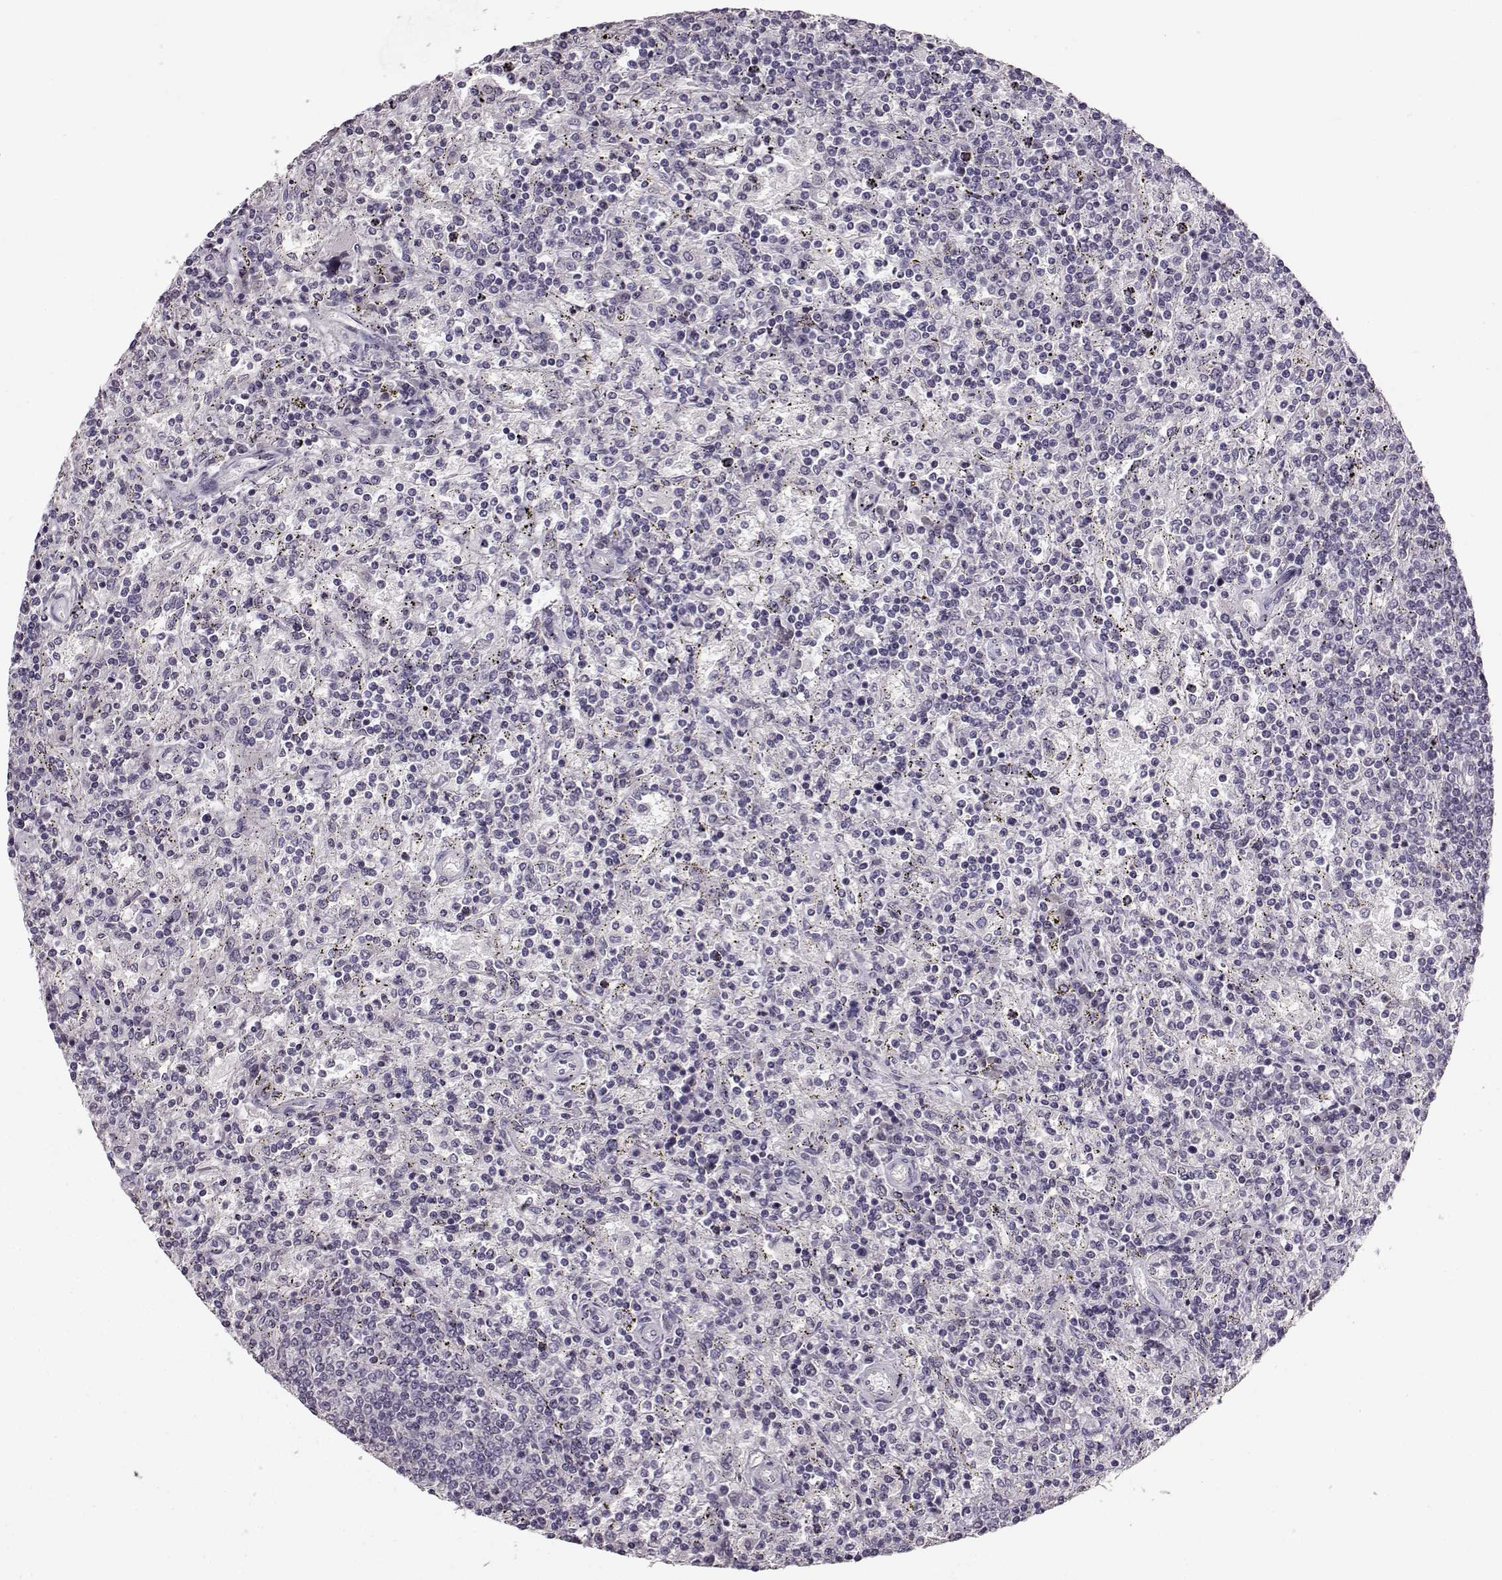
{"staining": {"intensity": "negative", "quantity": "none", "location": "none"}, "tissue": "lymphoma", "cell_type": "Tumor cells", "image_type": "cancer", "snomed": [{"axis": "morphology", "description": "Malignant lymphoma, non-Hodgkin's type, Low grade"}, {"axis": "topography", "description": "Spleen"}], "caption": "Tumor cells show no significant protein expression in lymphoma.", "gene": "RP1L1", "patient": {"sex": "male", "age": 62}}